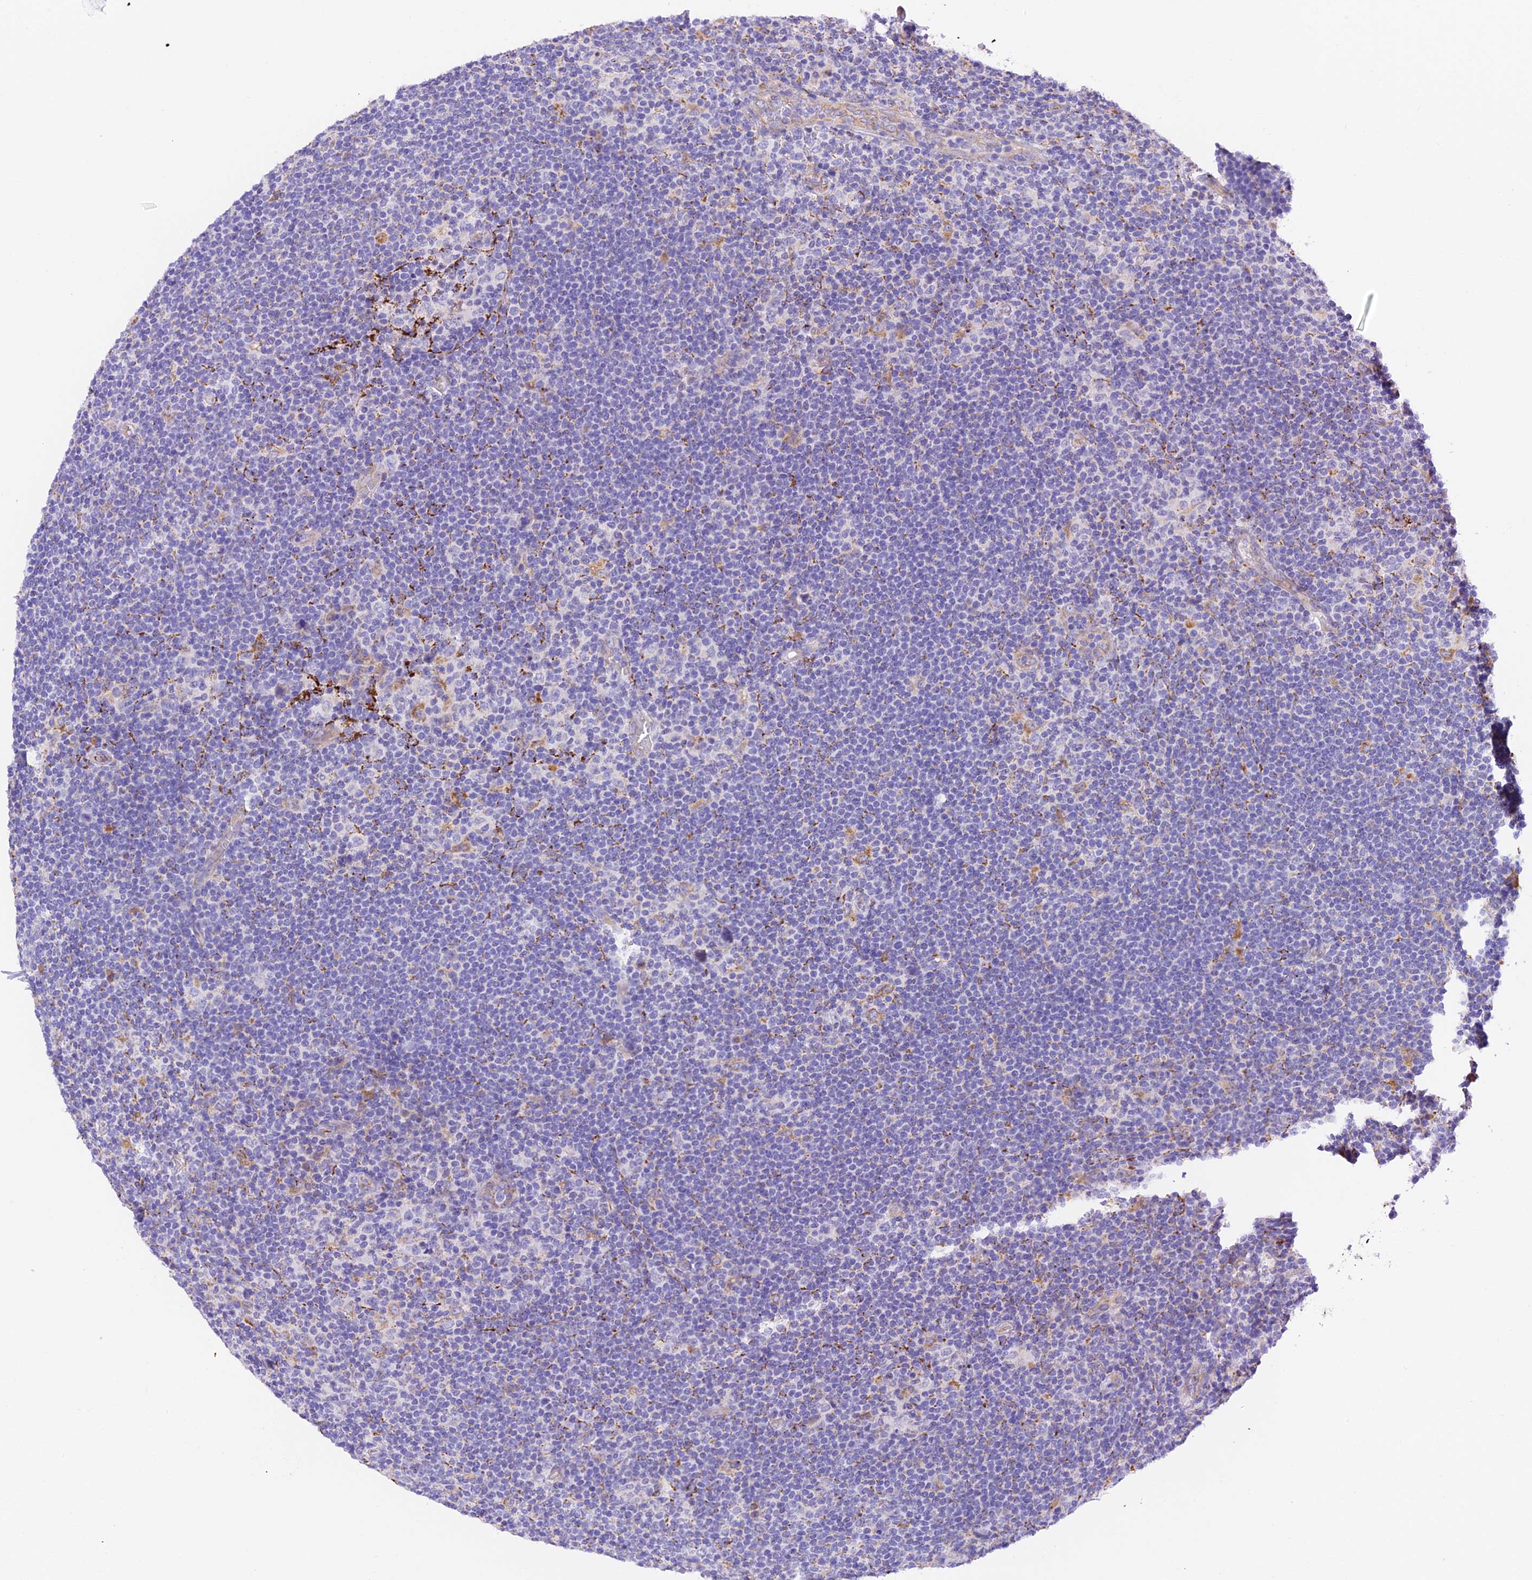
{"staining": {"intensity": "negative", "quantity": "none", "location": "none"}, "tissue": "lymphoma", "cell_type": "Tumor cells", "image_type": "cancer", "snomed": [{"axis": "morphology", "description": "Hodgkin's disease, NOS"}, {"axis": "topography", "description": "Lymph node"}], "caption": "Lymphoma stained for a protein using IHC exhibits no positivity tumor cells.", "gene": "VKORC1", "patient": {"sex": "female", "age": 57}}